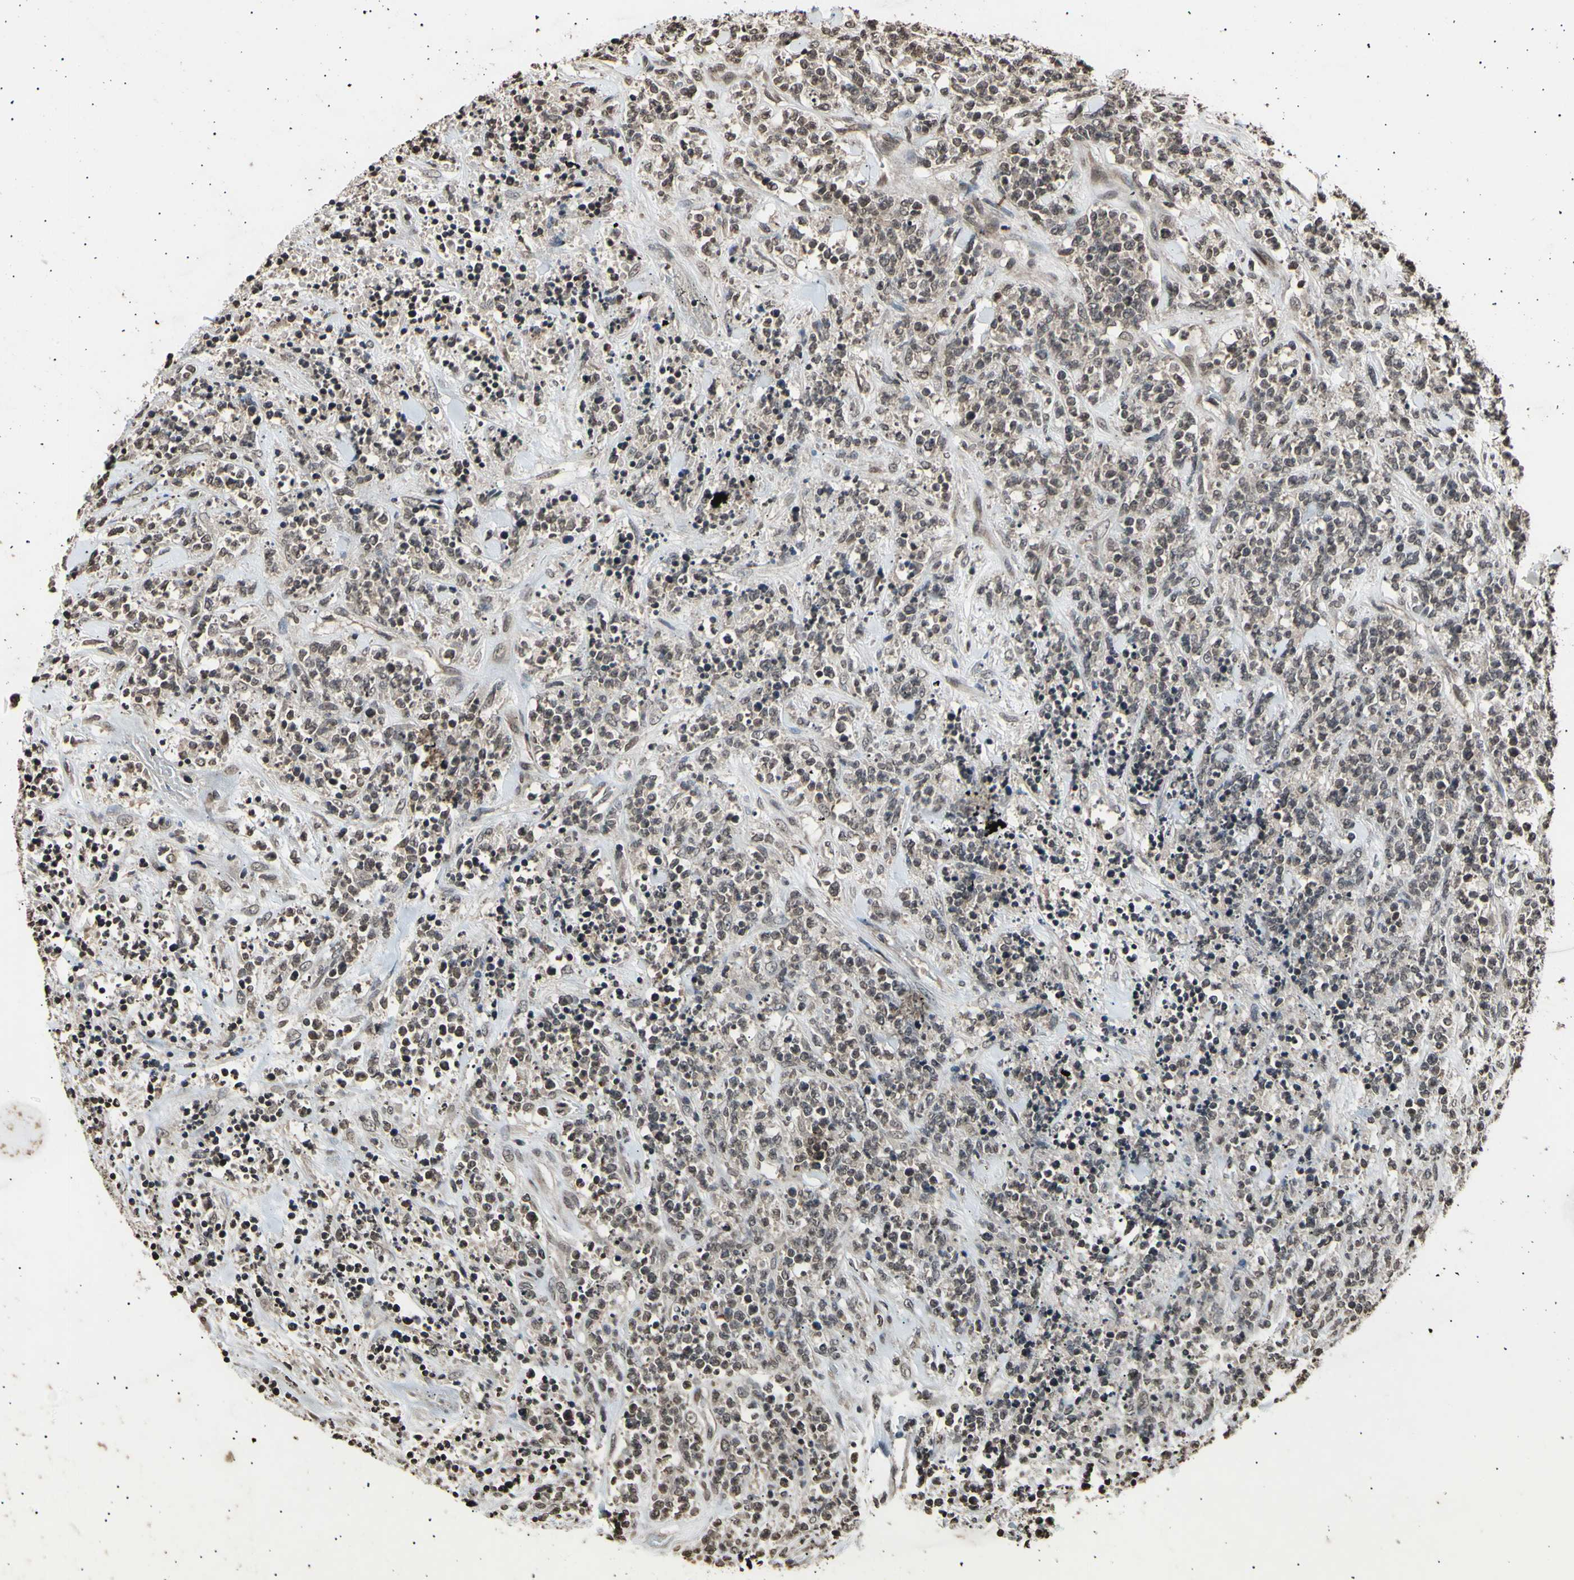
{"staining": {"intensity": "weak", "quantity": ">75%", "location": "nuclear"}, "tissue": "lymphoma", "cell_type": "Tumor cells", "image_type": "cancer", "snomed": [{"axis": "morphology", "description": "Malignant lymphoma, non-Hodgkin's type, High grade"}, {"axis": "topography", "description": "Soft tissue"}], "caption": "Lymphoma was stained to show a protein in brown. There is low levels of weak nuclear staining in about >75% of tumor cells. (DAB IHC with brightfield microscopy, high magnification).", "gene": "ANAPC7", "patient": {"sex": "male", "age": 18}}